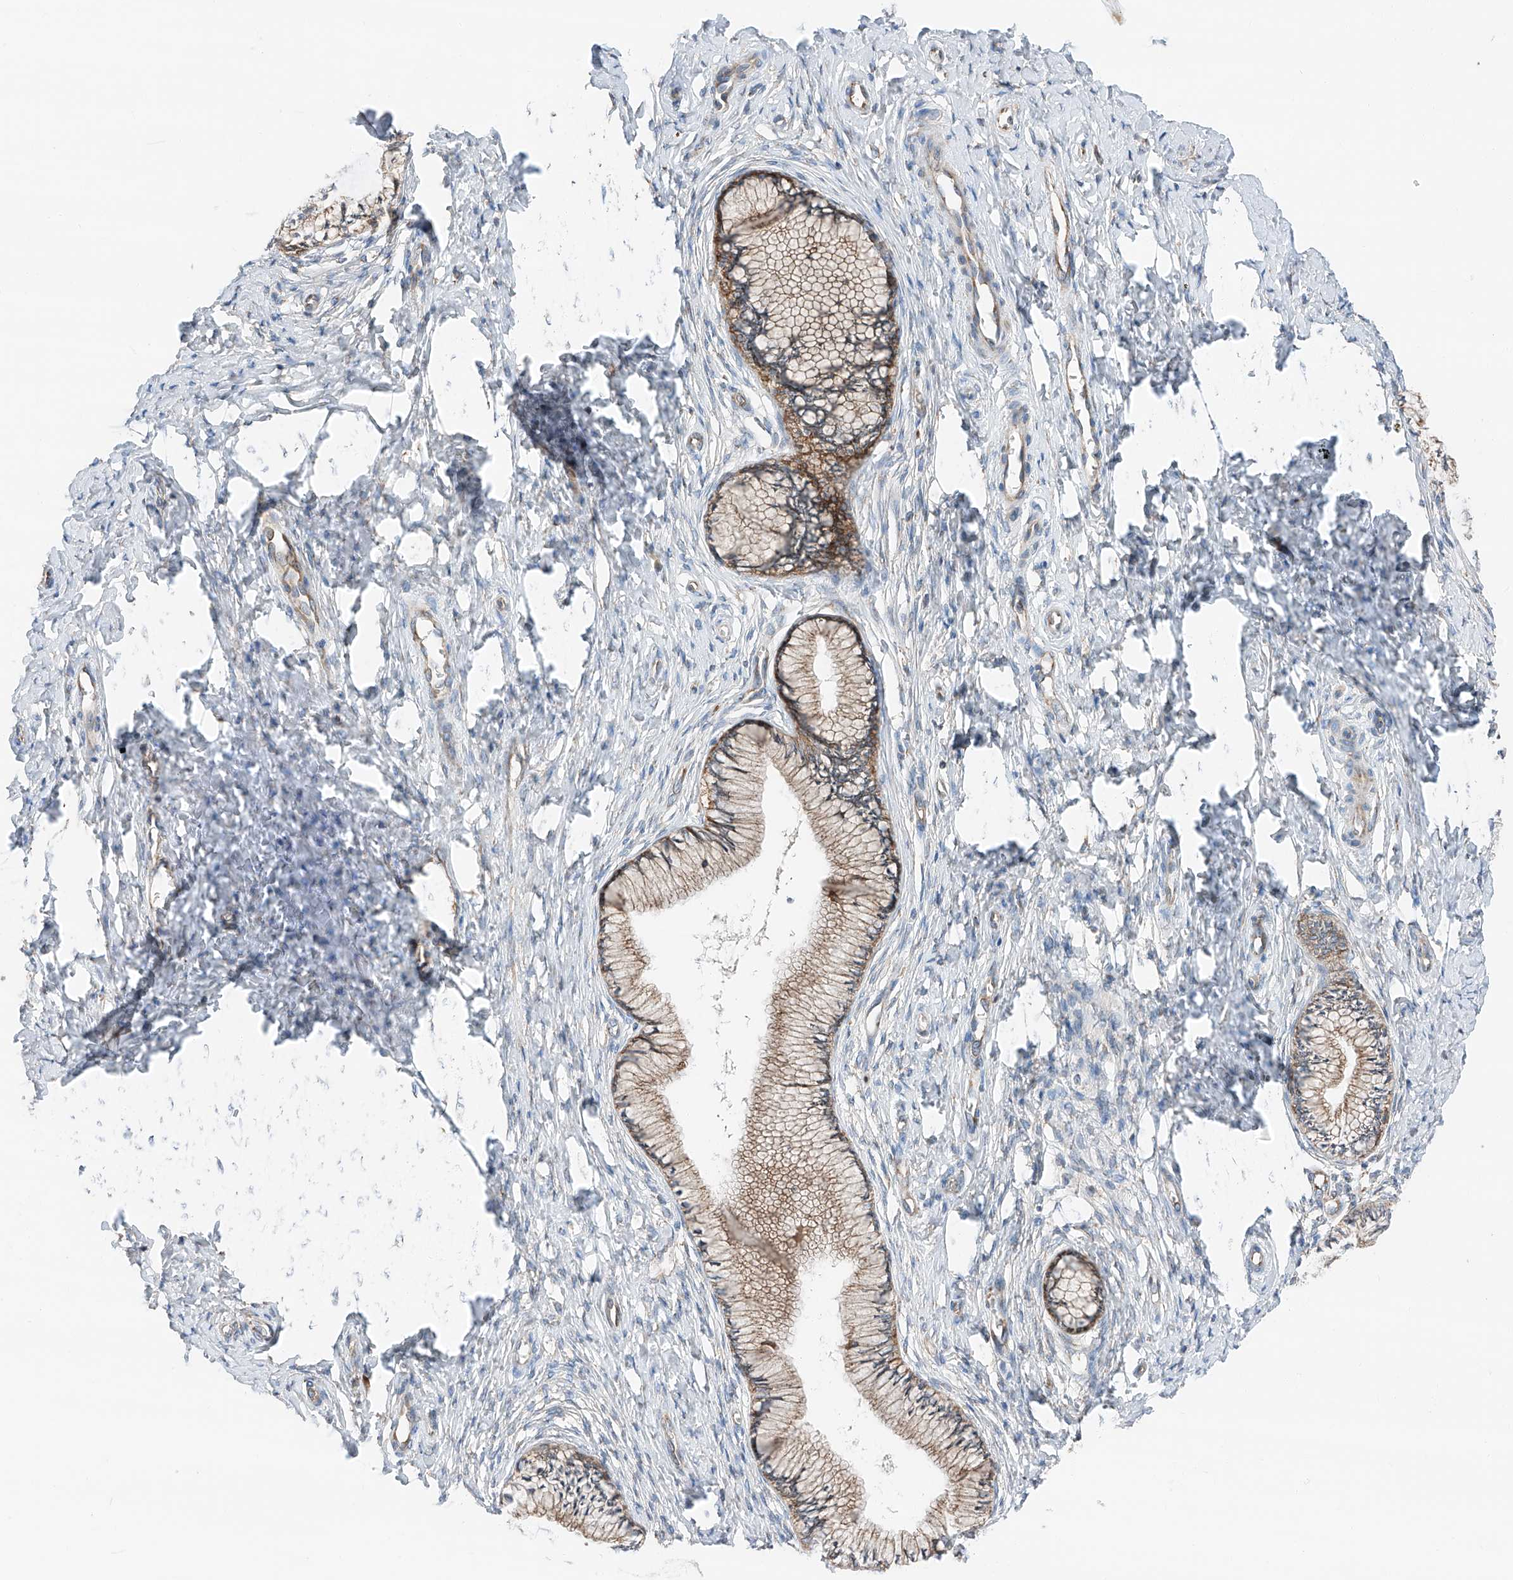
{"staining": {"intensity": "moderate", "quantity": "25%-75%", "location": "cytoplasmic/membranous"}, "tissue": "cervix", "cell_type": "Glandular cells", "image_type": "normal", "snomed": [{"axis": "morphology", "description": "Normal tissue, NOS"}, {"axis": "topography", "description": "Cervix"}], "caption": "DAB (3,3'-diaminobenzidine) immunohistochemical staining of benign human cervix reveals moderate cytoplasmic/membranous protein positivity in about 25%-75% of glandular cells.", "gene": "ZC3H15", "patient": {"sex": "female", "age": 36}}